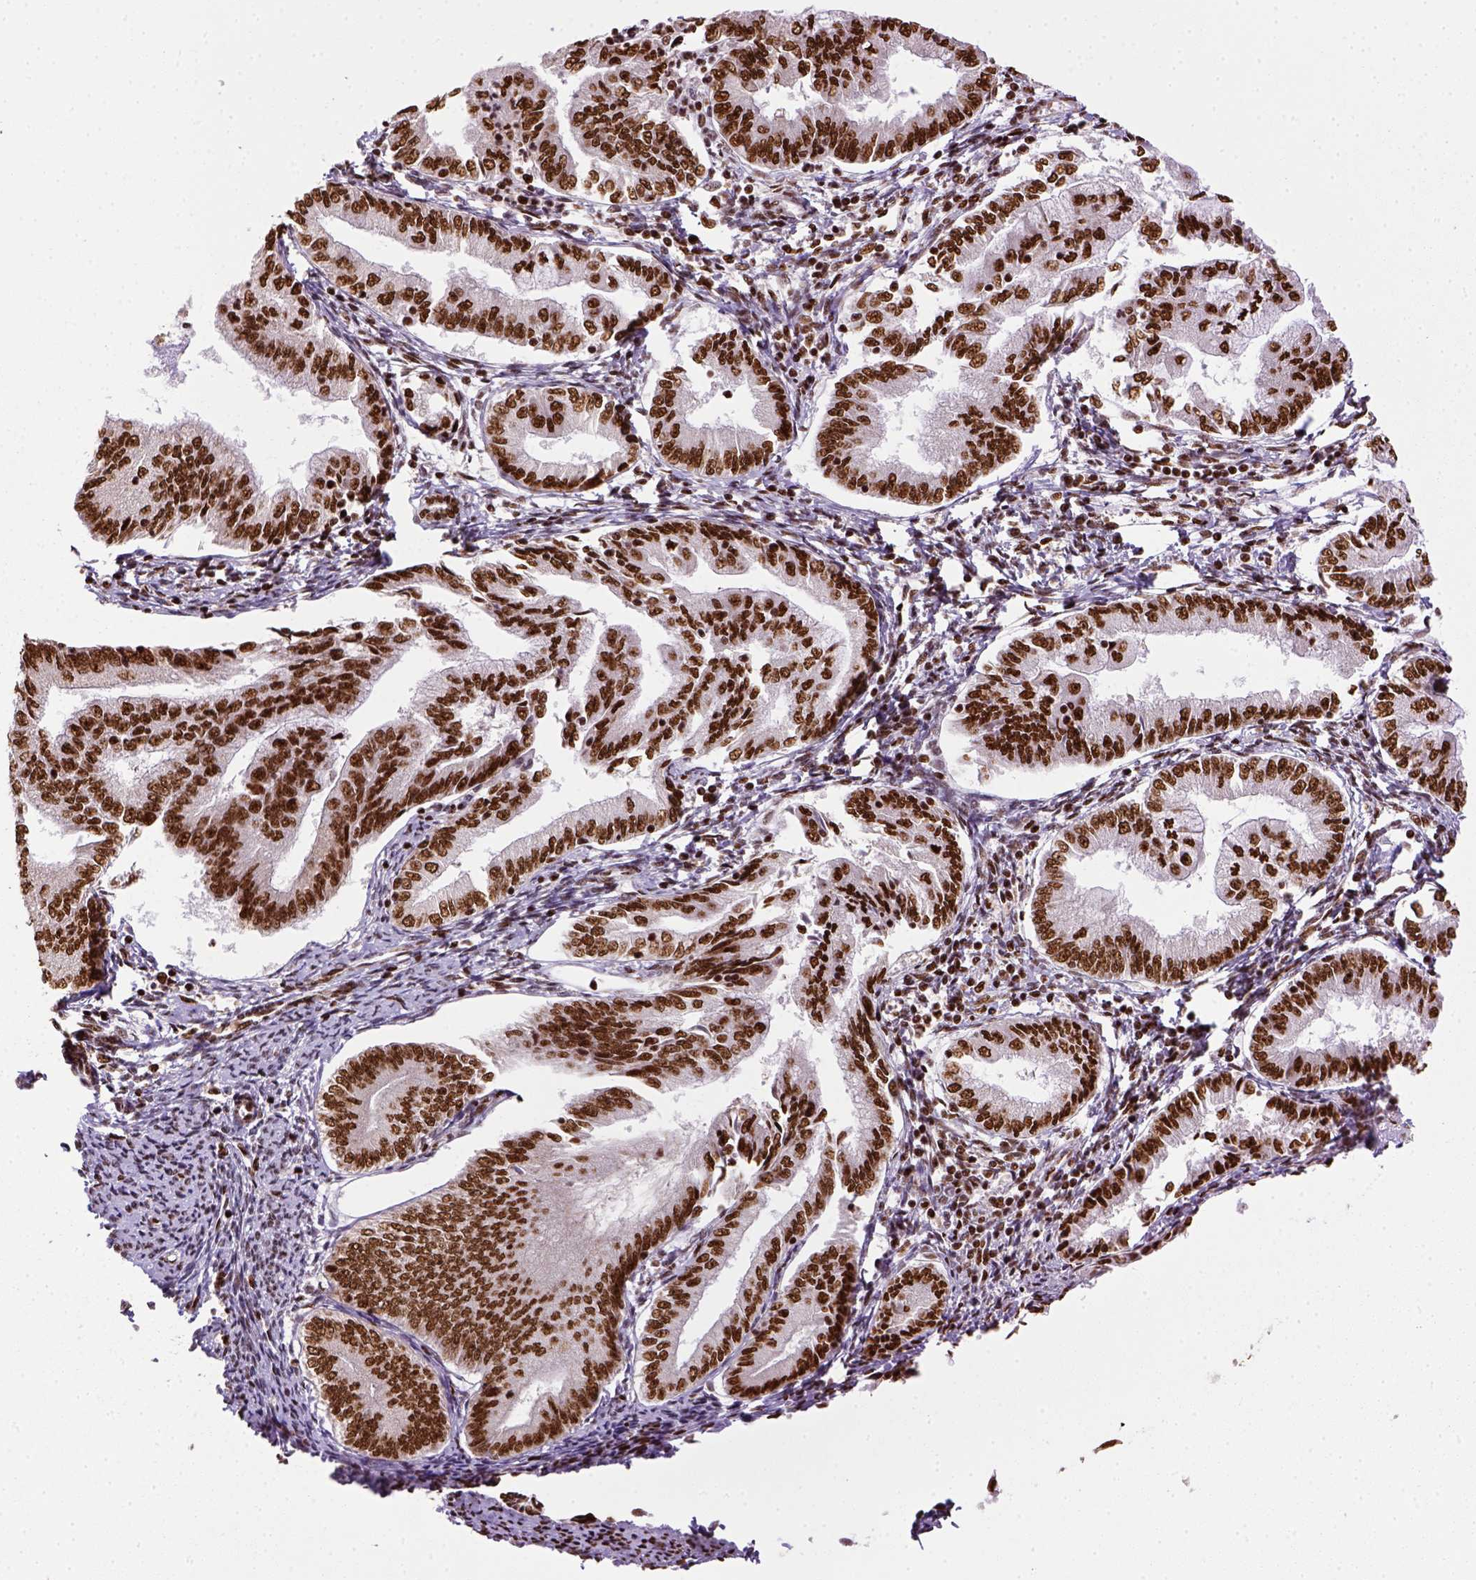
{"staining": {"intensity": "strong", "quantity": ">75%", "location": "nuclear"}, "tissue": "endometrial cancer", "cell_type": "Tumor cells", "image_type": "cancer", "snomed": [{"axis": "morphology", "description": "Adenocarcinoma, NOS"}, {"axis": "topography", "description": "Endometrium"}], "caption": "The image displays immunohistochemical staining of adenocarcinoma (endometrial). There is strong nuclear positivity is identified in approximately >75% of tumor cells. The protein is stained brown, and the nuclei are stained in blue (DAB (3,3'-diaminobenzidine) IHC with brightfield microscopy, high magnification).", "gene": "CCAR1", "patient": {"sex": "female", "age": 55}}